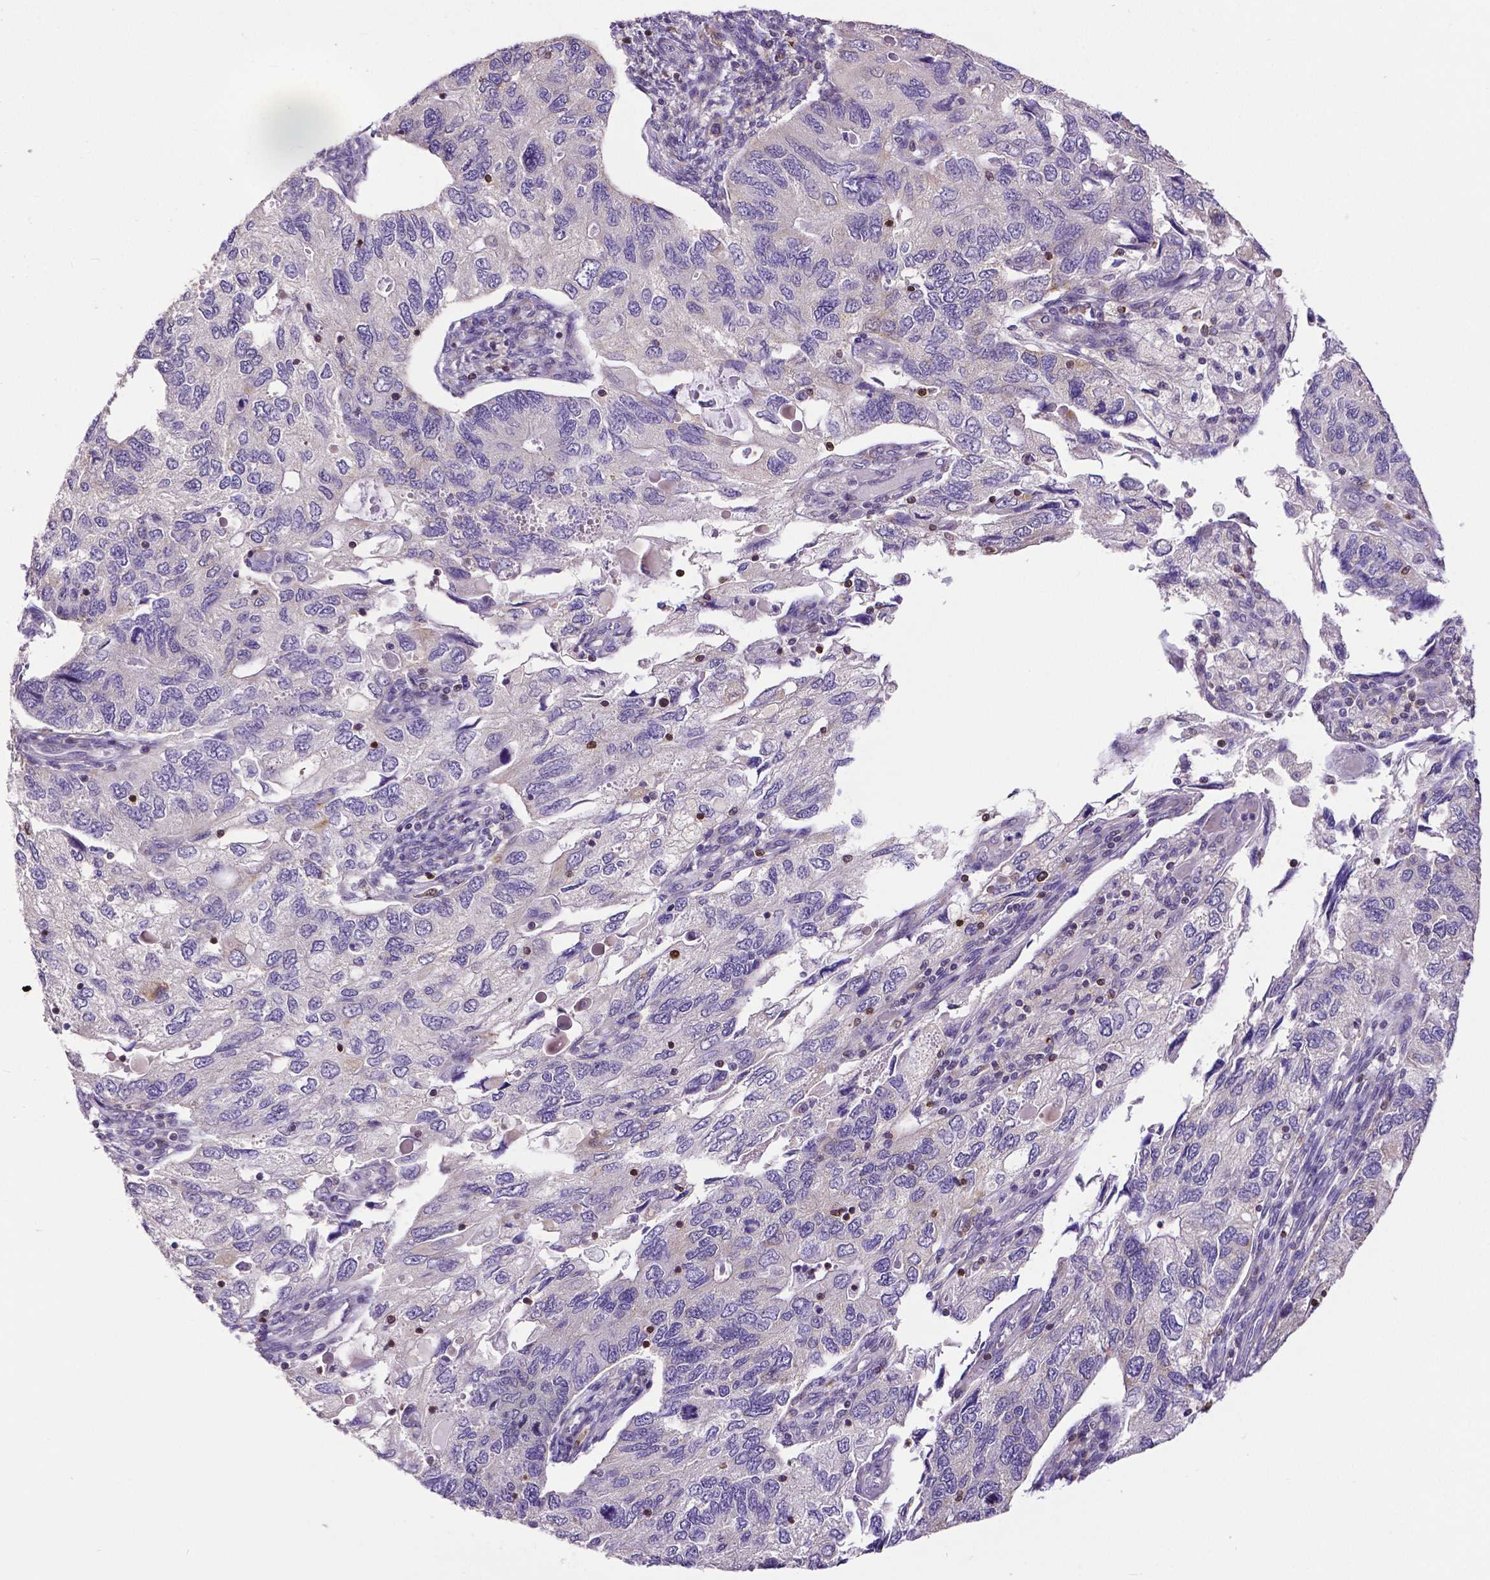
{"staining": {"intensity": "negative", "quantity": "none", "location": "none"}, "tissue": "endometrial cancer", "cell_type": "Tumor cells", "image_type": "cancer", "snomed": [{"axis": "morphology", "description": "Carcinoma, NOS"}, {"axis": "topography", "description": "Uterus"}], "caption": "A high-resolution histopathology image shows IHC staining of endometrial carcinoma, which exhibits no significant staining in tumor cells. (DAB immunohistochemistry (IHC) visualized using brightfield microscopy, high magnification).", "gene": "MCL1", "patient": {"sex": "female", "age": 76}}